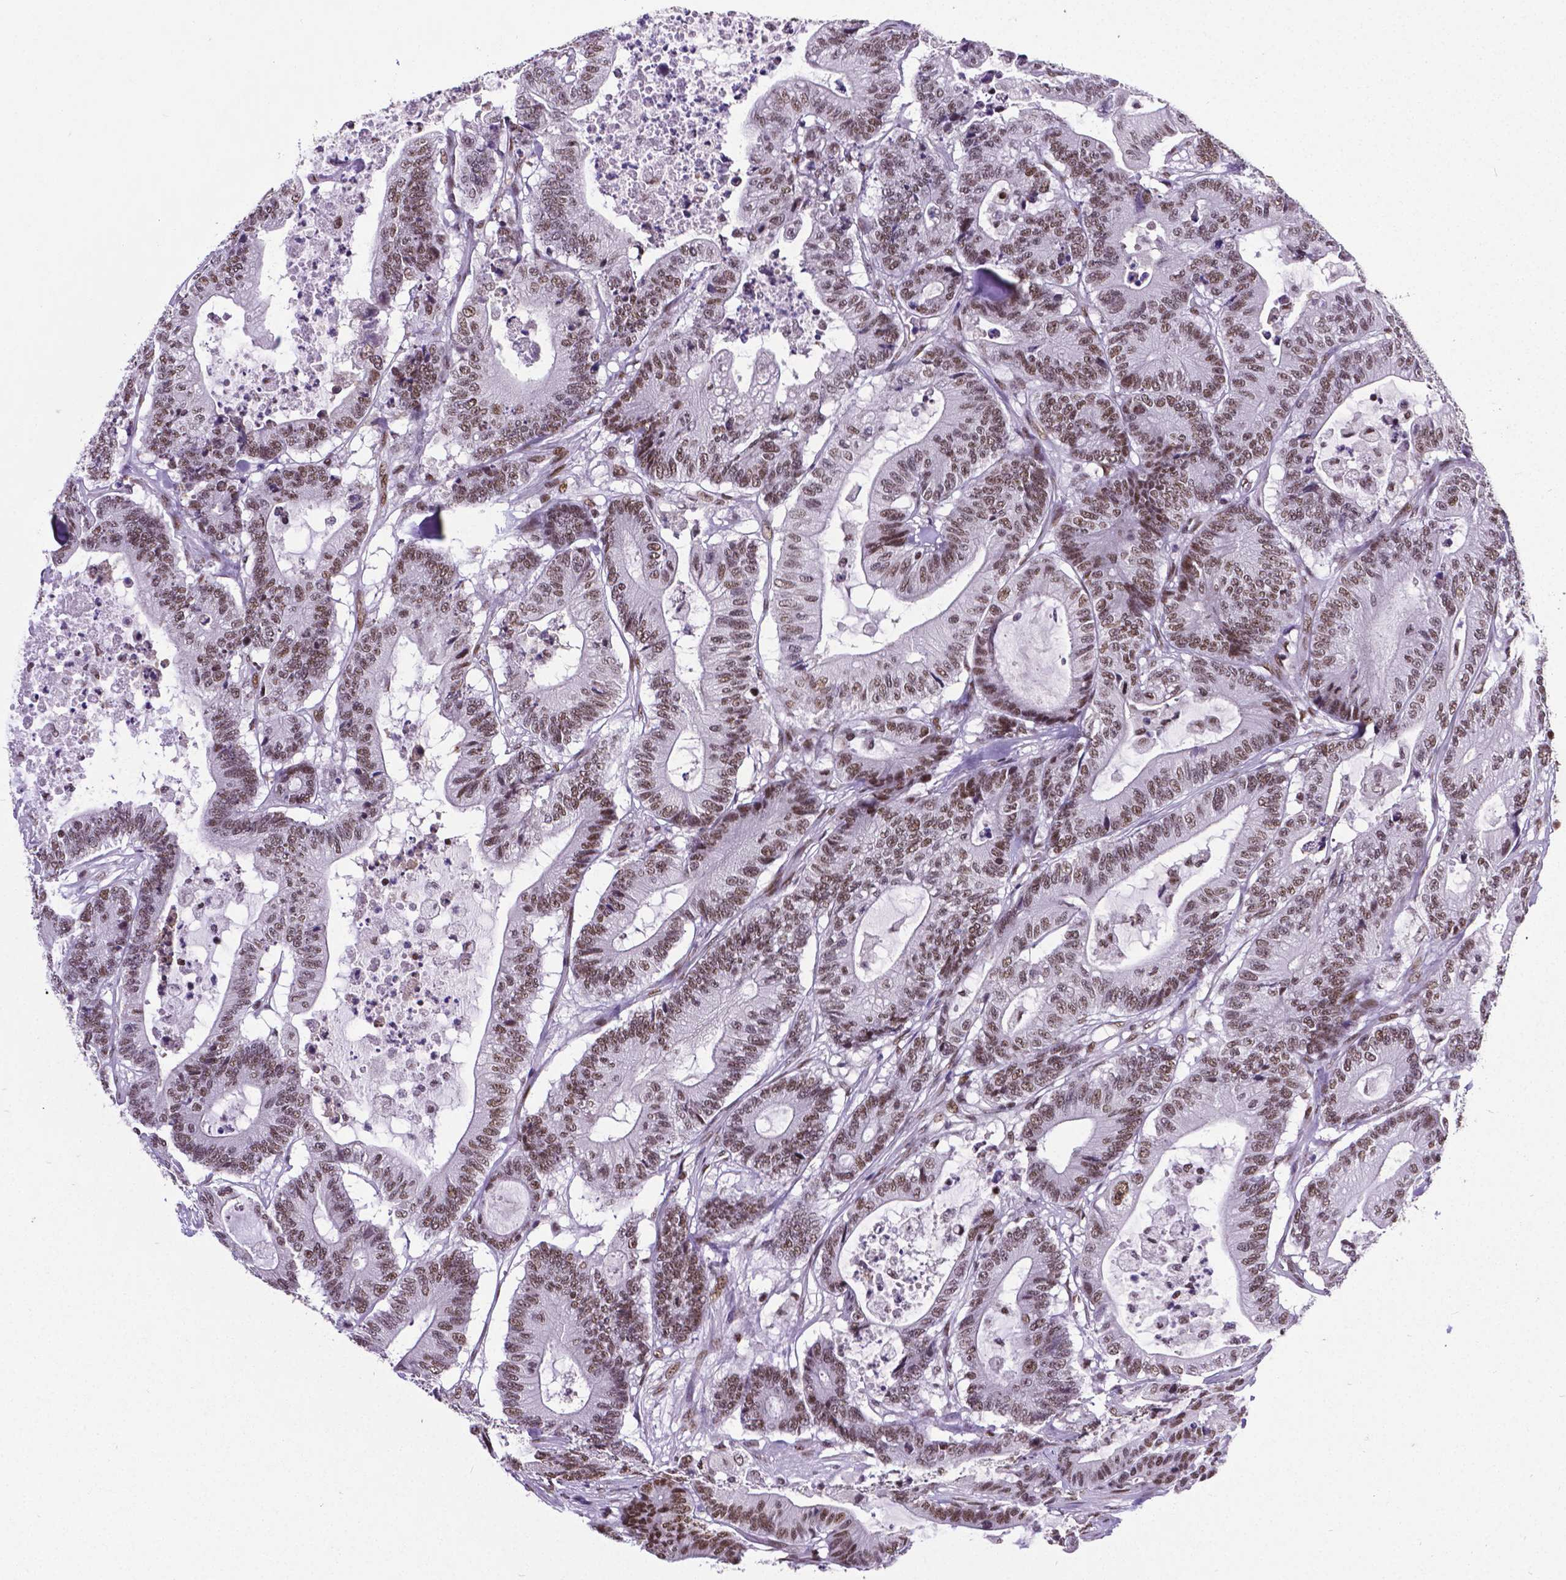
{"staining": {"intensity": "moderate", "quantity": ">75%", "location": "nuclear"}, "tissue": "colorectal cancer", "cell_type": "Tumor cells", "image_type": "cancer", "snomed": [{"axis": "morphology", "description": "Adenocarcinoma, NOS"}, {"axis": "topography", "description": "Colon"}], "caption": "DAB immunohistochemical staining of human colorectal cancer (adenocarcinoma) demonstrates moderate nuclear protein expression in approximately >75% of tumor cells. The protein is shown in brown color, while the nuclei are stained blue.", "gene": "REST", "patient": {"sex": "female", "age": 84}}